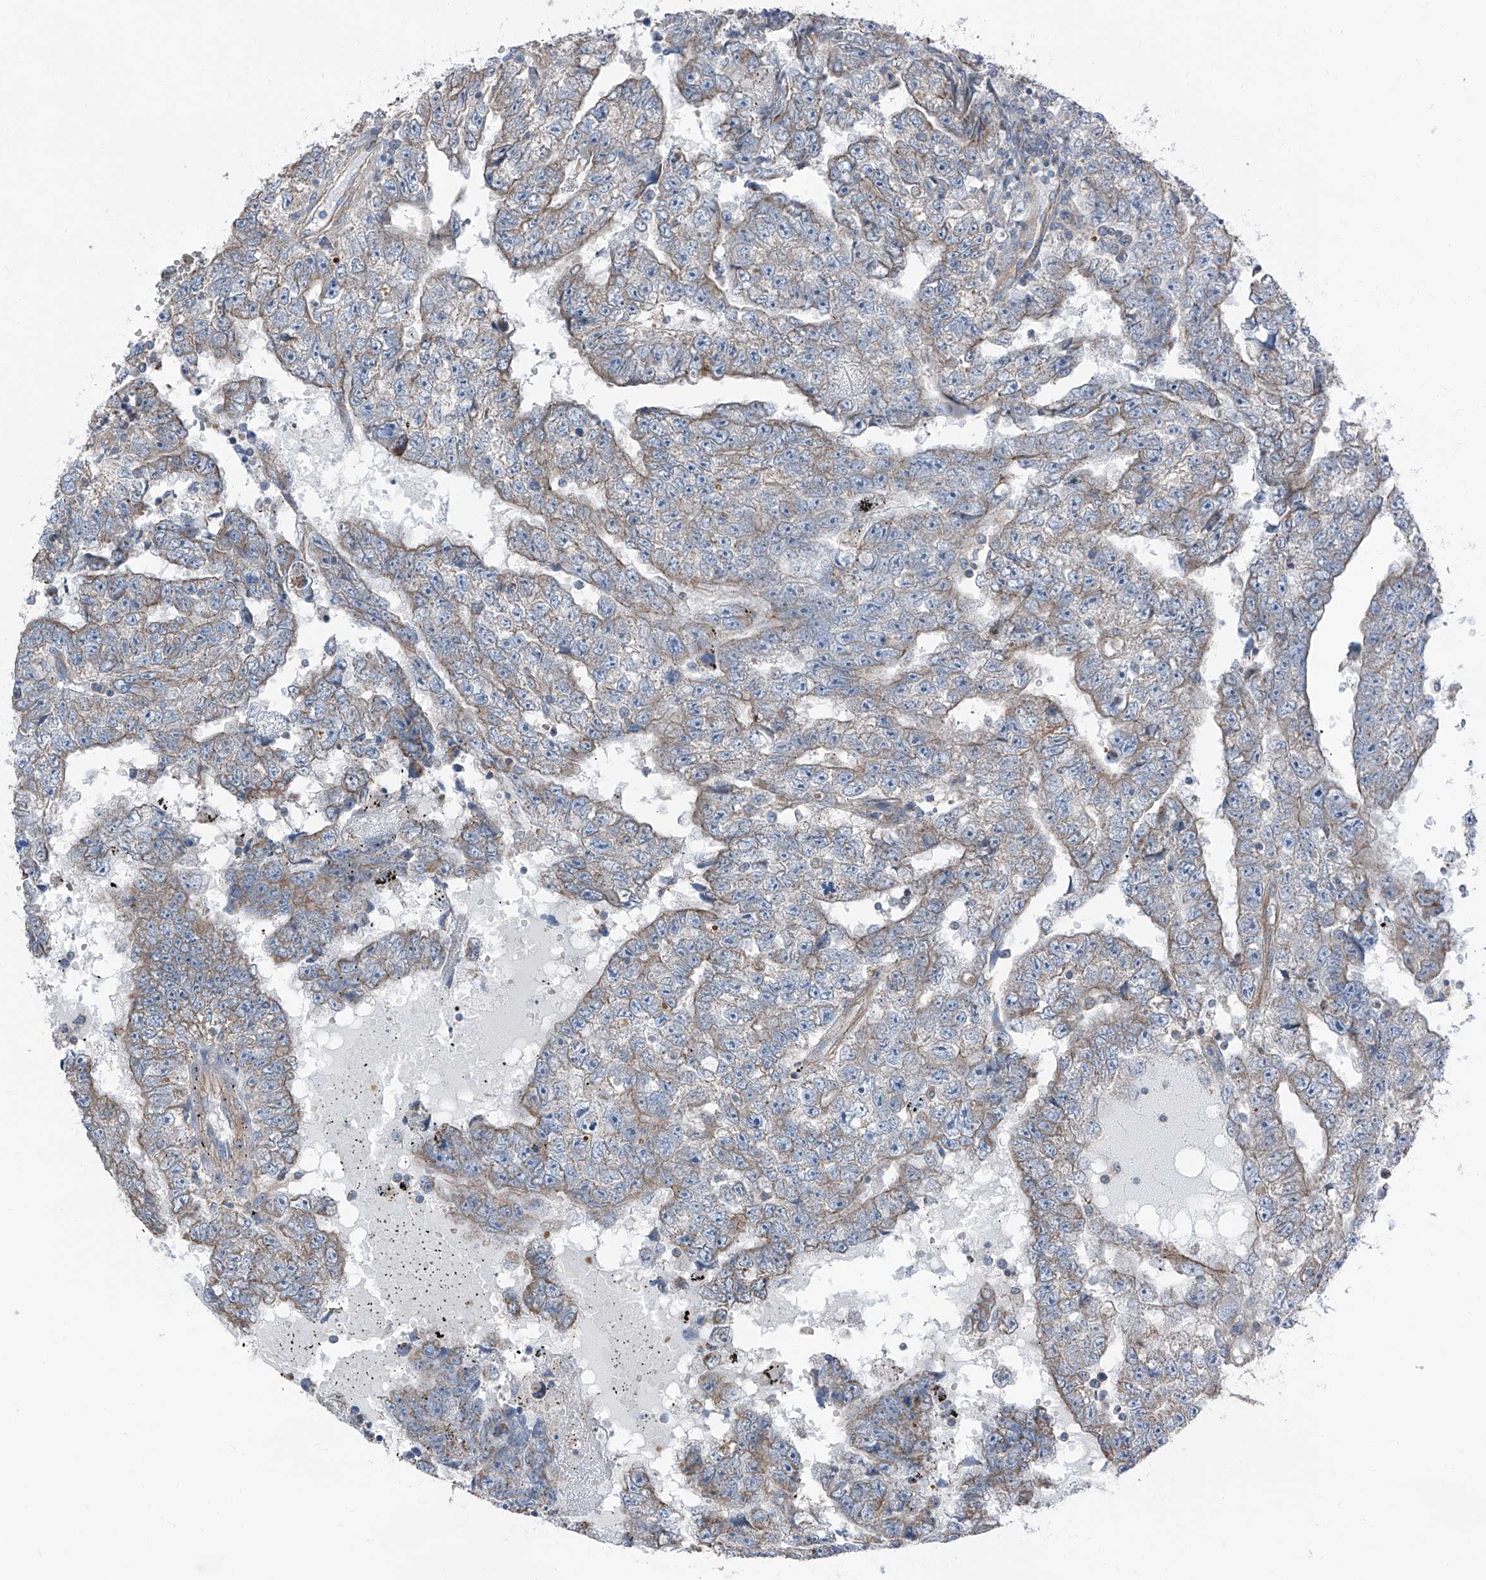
{"staining": {"intensity": "negative", "quantity": "none", "location": "none"}, "tissue": "testis cancer", "cell_type": "Tumor cells", "image_type": "cancer", "snomed": [{"axis": "morphology", "description": "Carcinoma, Embryonal, NOS"}, {"axis": "topography", "description": "Testis"}], "caption": "The micrograph shows no staining of tumor cells in embryonal carcinoma (testis). (DAB immunohistochemistry (IHC) visualized using brightfield microscopy, high magnification).", "gene": "GPR142", "patient": {"sex": "male", "age": 25}}